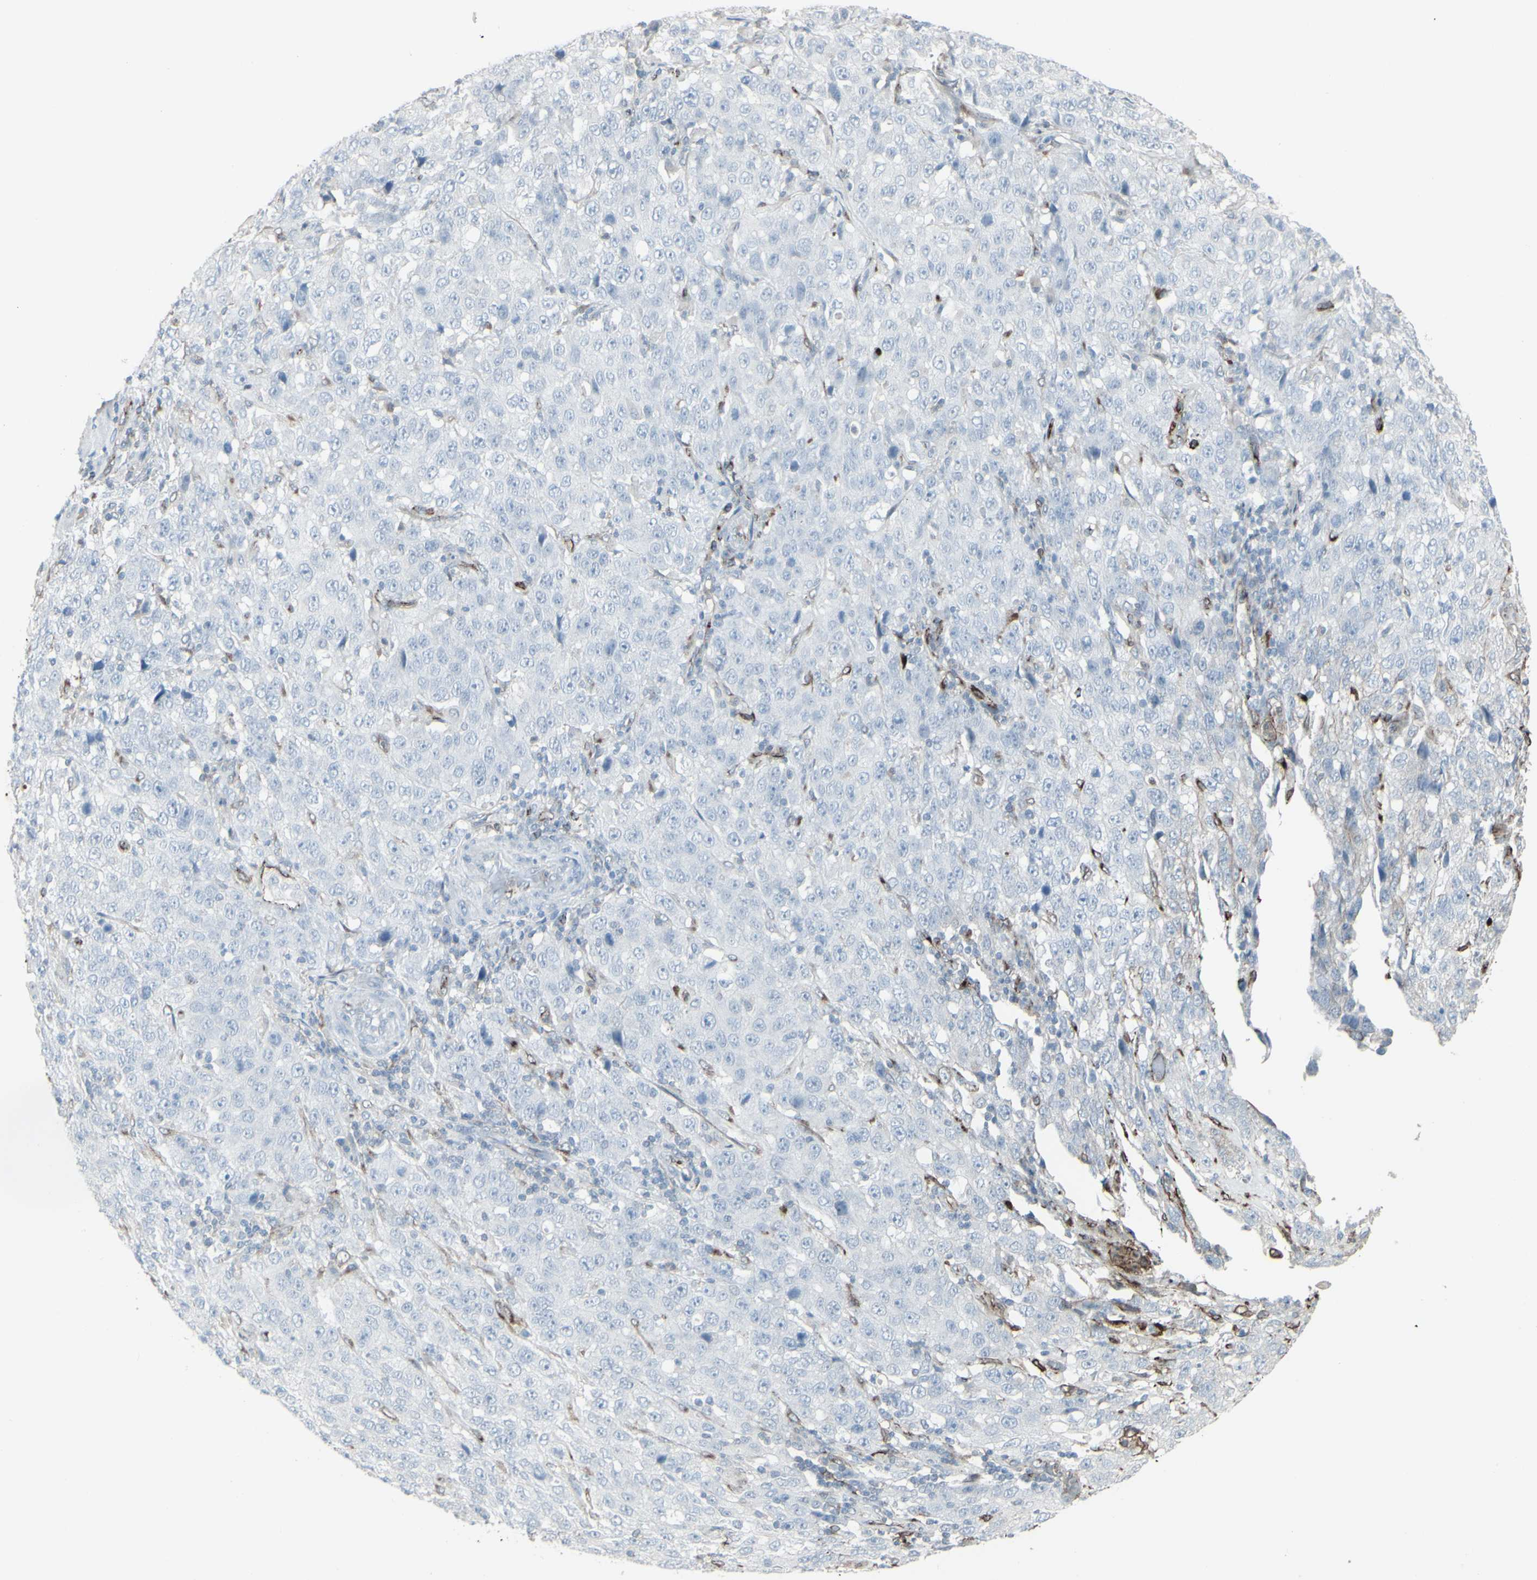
{"staining": {"intensity": "negative", "quantity": "none", "location": "none"}, "tissue": "stomach cancer", "cell_type": "Tumor cells", "image_type": "cancer", "snomed": [{"axis": "morphology", "description": "Normal tissue, NOS"}, {"axis": "morphology", "description": "Adenocarcinoma, NOS"}, {"axis": "topography", "description": "Stomach"}], "caption": "Immunohistochemistry (IHC) photomicrograph of adenocarcinoma (stomach) stained for a protein (brown), which exhibits no expression in tumor cells.", "gene": "GJA1", "patient": {"sex": "male", "age": 48}}